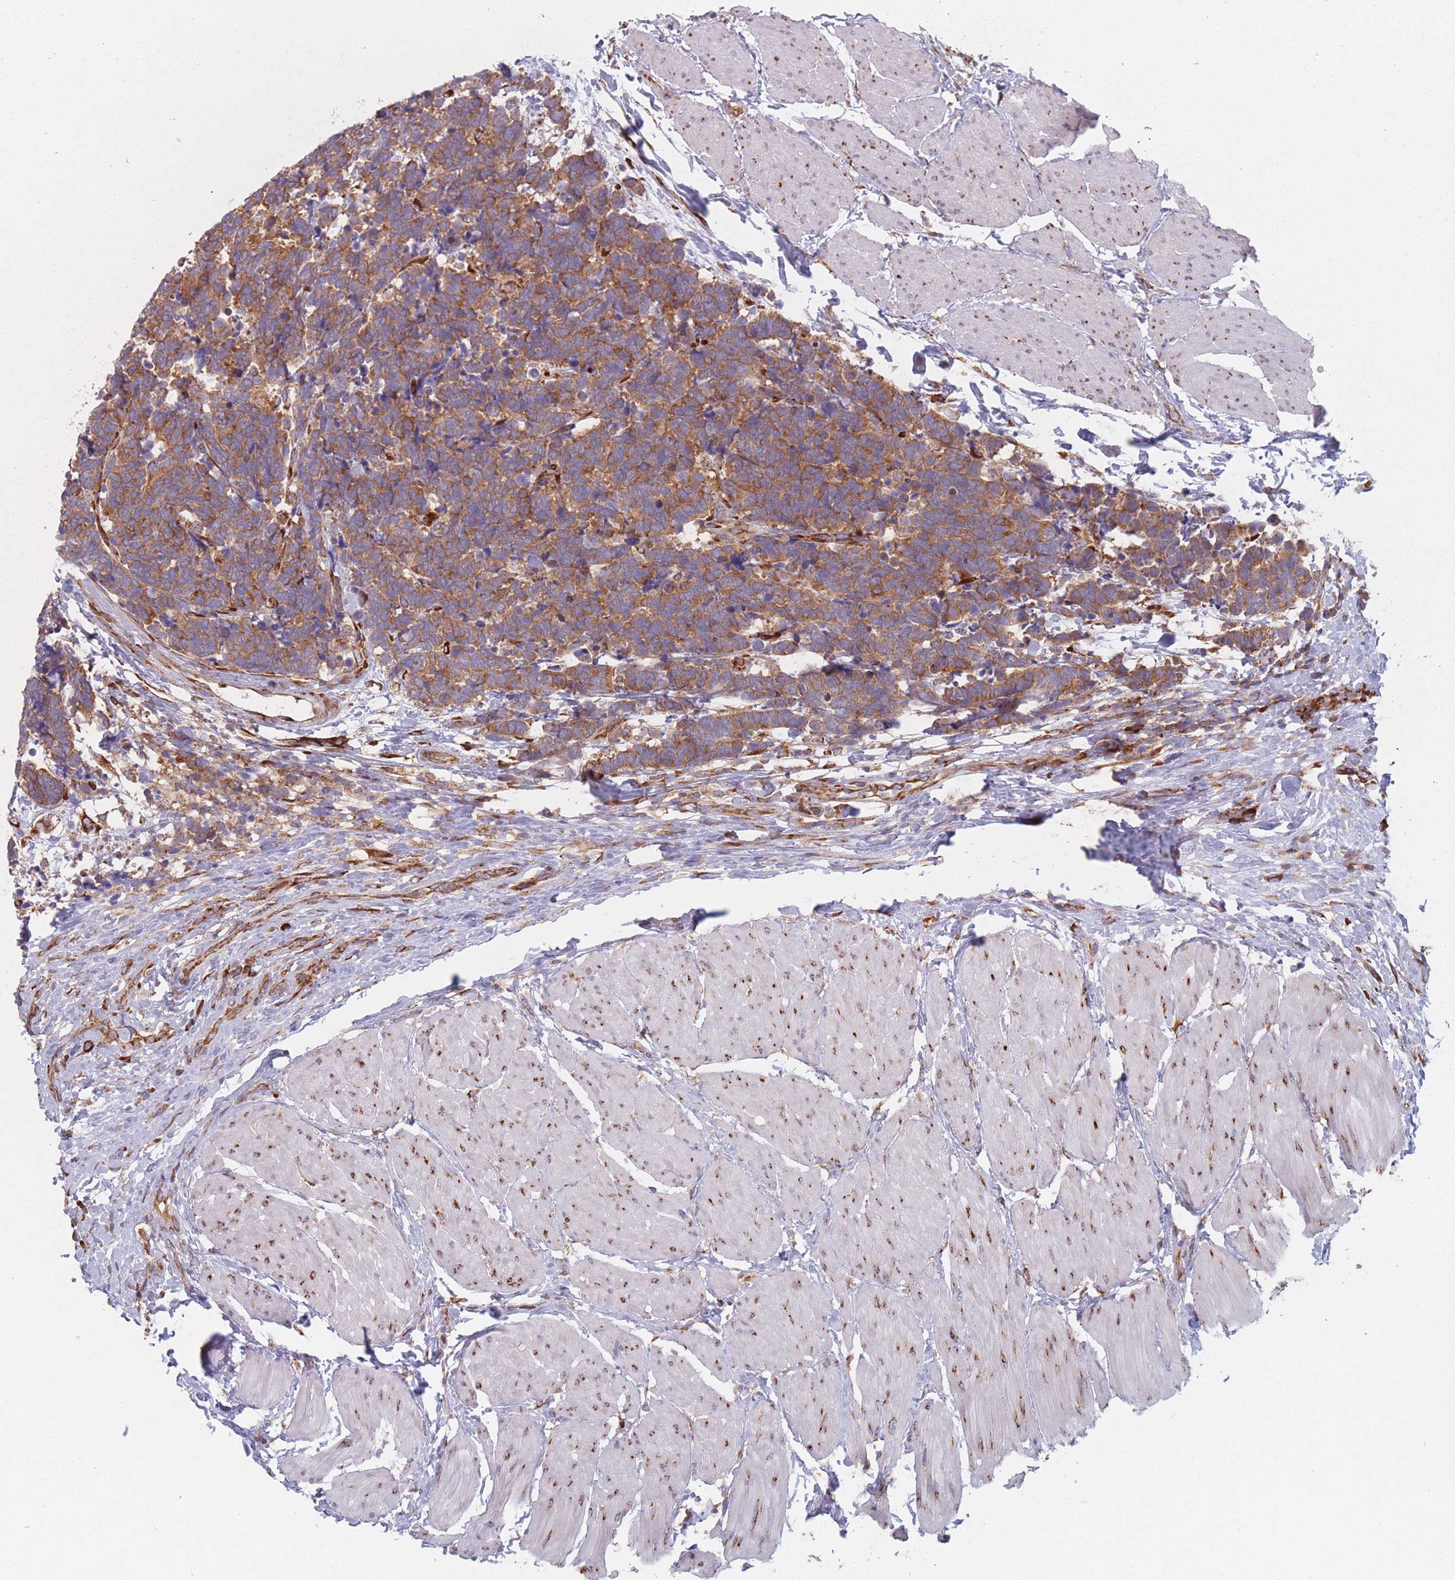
{"staining": {"intensity": "moderate", "quantity": ">75%", "location": "cytoplasmic/membranous"}, "tissue": "carcinoid", "cell_type": "Tumor cells", "image_type": "cancer", "snomed": [{"axis": "morphology", "description": "Carcinoma, NOS"}, {"axis": "morphology", "description": "Carcinoid, malignant, NOS"}, {"axis": "topography", "description": "Urinary bladder"}], "caption": "Immunohistochemical staining of human carcinoid (malignant) demonstrates medium levels of moderate cytoplasmic/membranous positivity in approximately >75% of tumor cells.", "gene": "EEF1B2", "patient": {"sex": "male", "age": 57}}